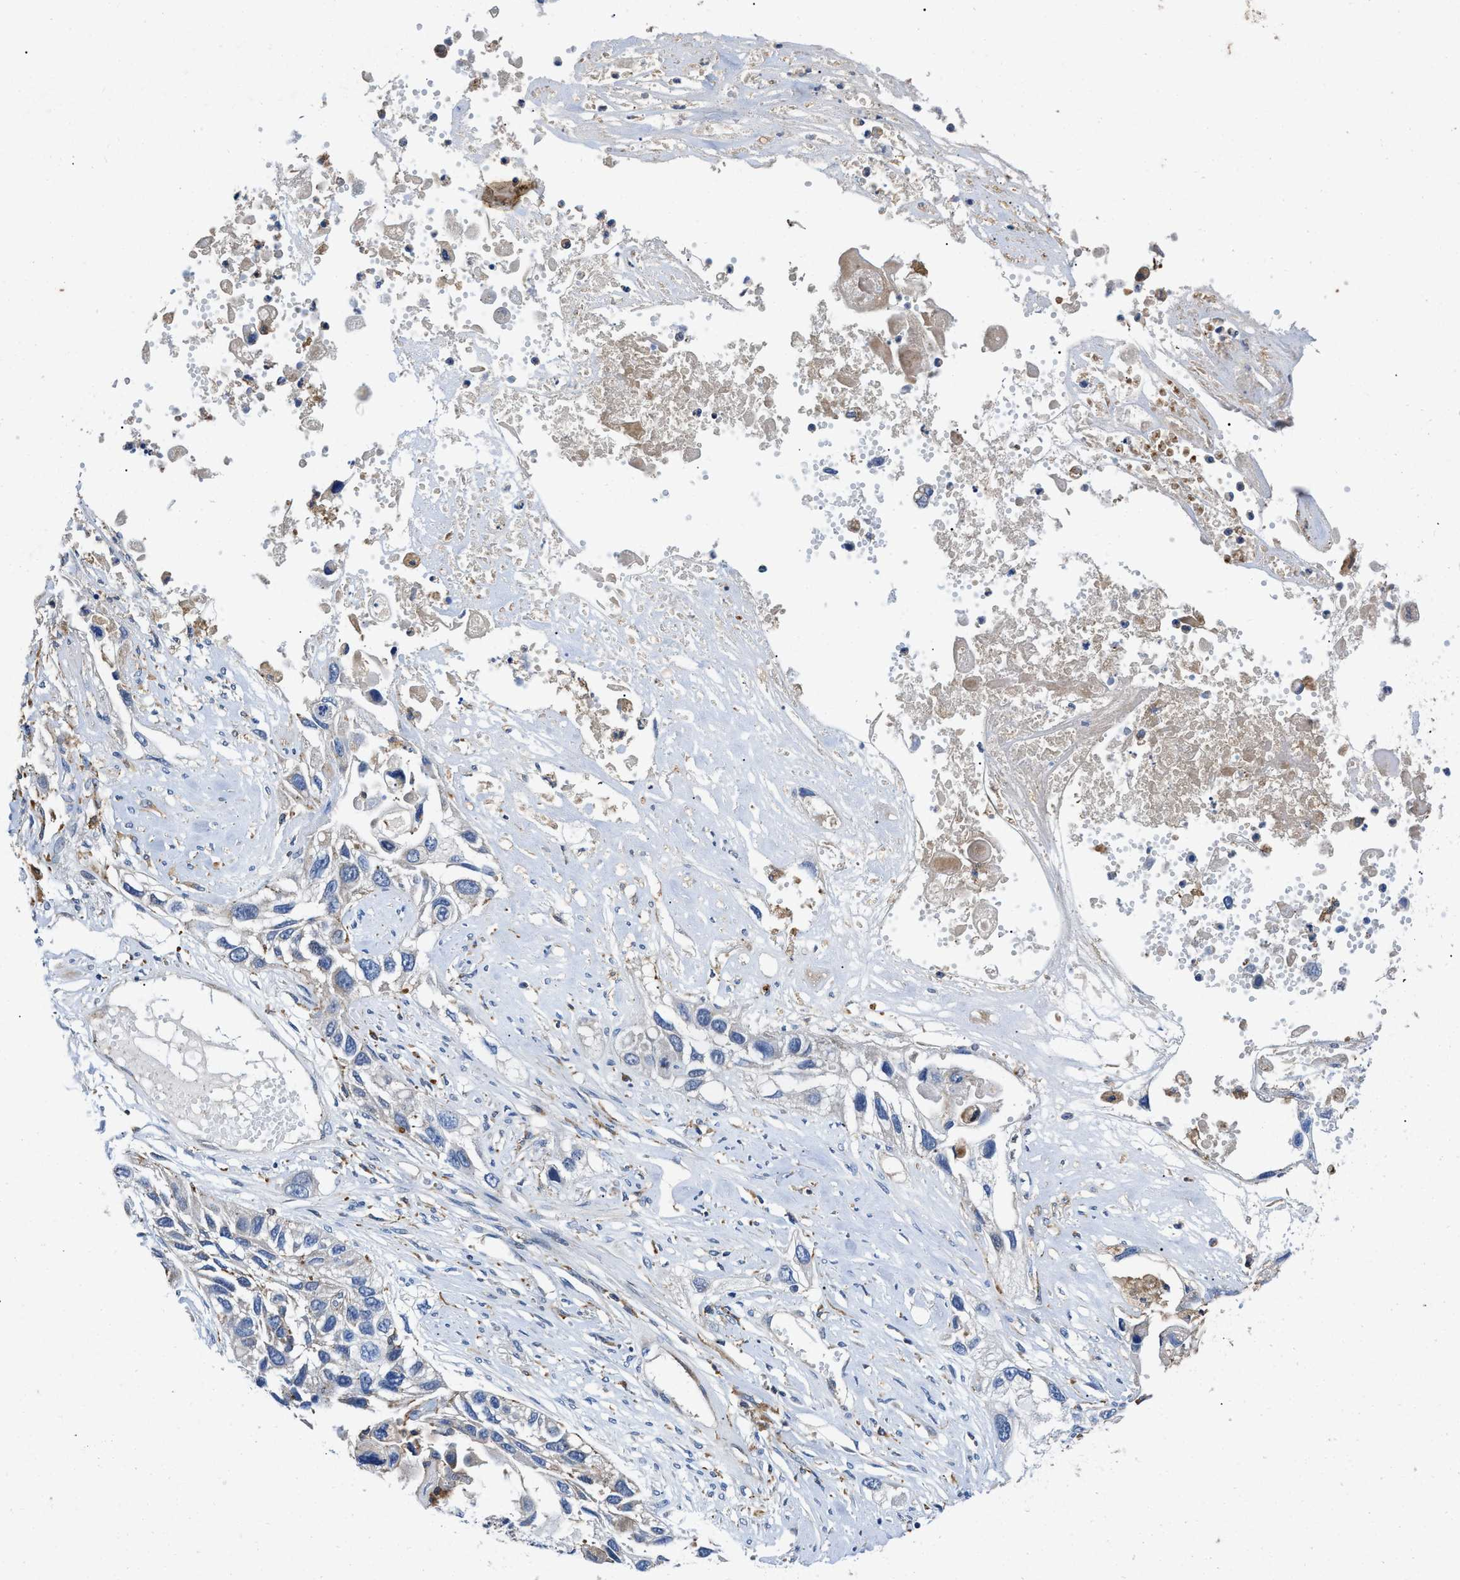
{"staining": {"intensity": "negative", "quantity": "none", "location": "none"}, "tissue": "lung cancer", "cell_type": "Tumor cells", "image_type": "cancer", "snomed": [{"axis": "morphology", "description": "Squamous cell carcinoma, NOS"}, {"axis": "topography", "description": "Lung"}], "caption": "DAB (3,3'-diaminobenzidine) immunohistochemical staining of lung cancer shows no significant staining in tumor cells.", "gene": "ENPP4", "patient": {"sex": "male", "age": 71}}